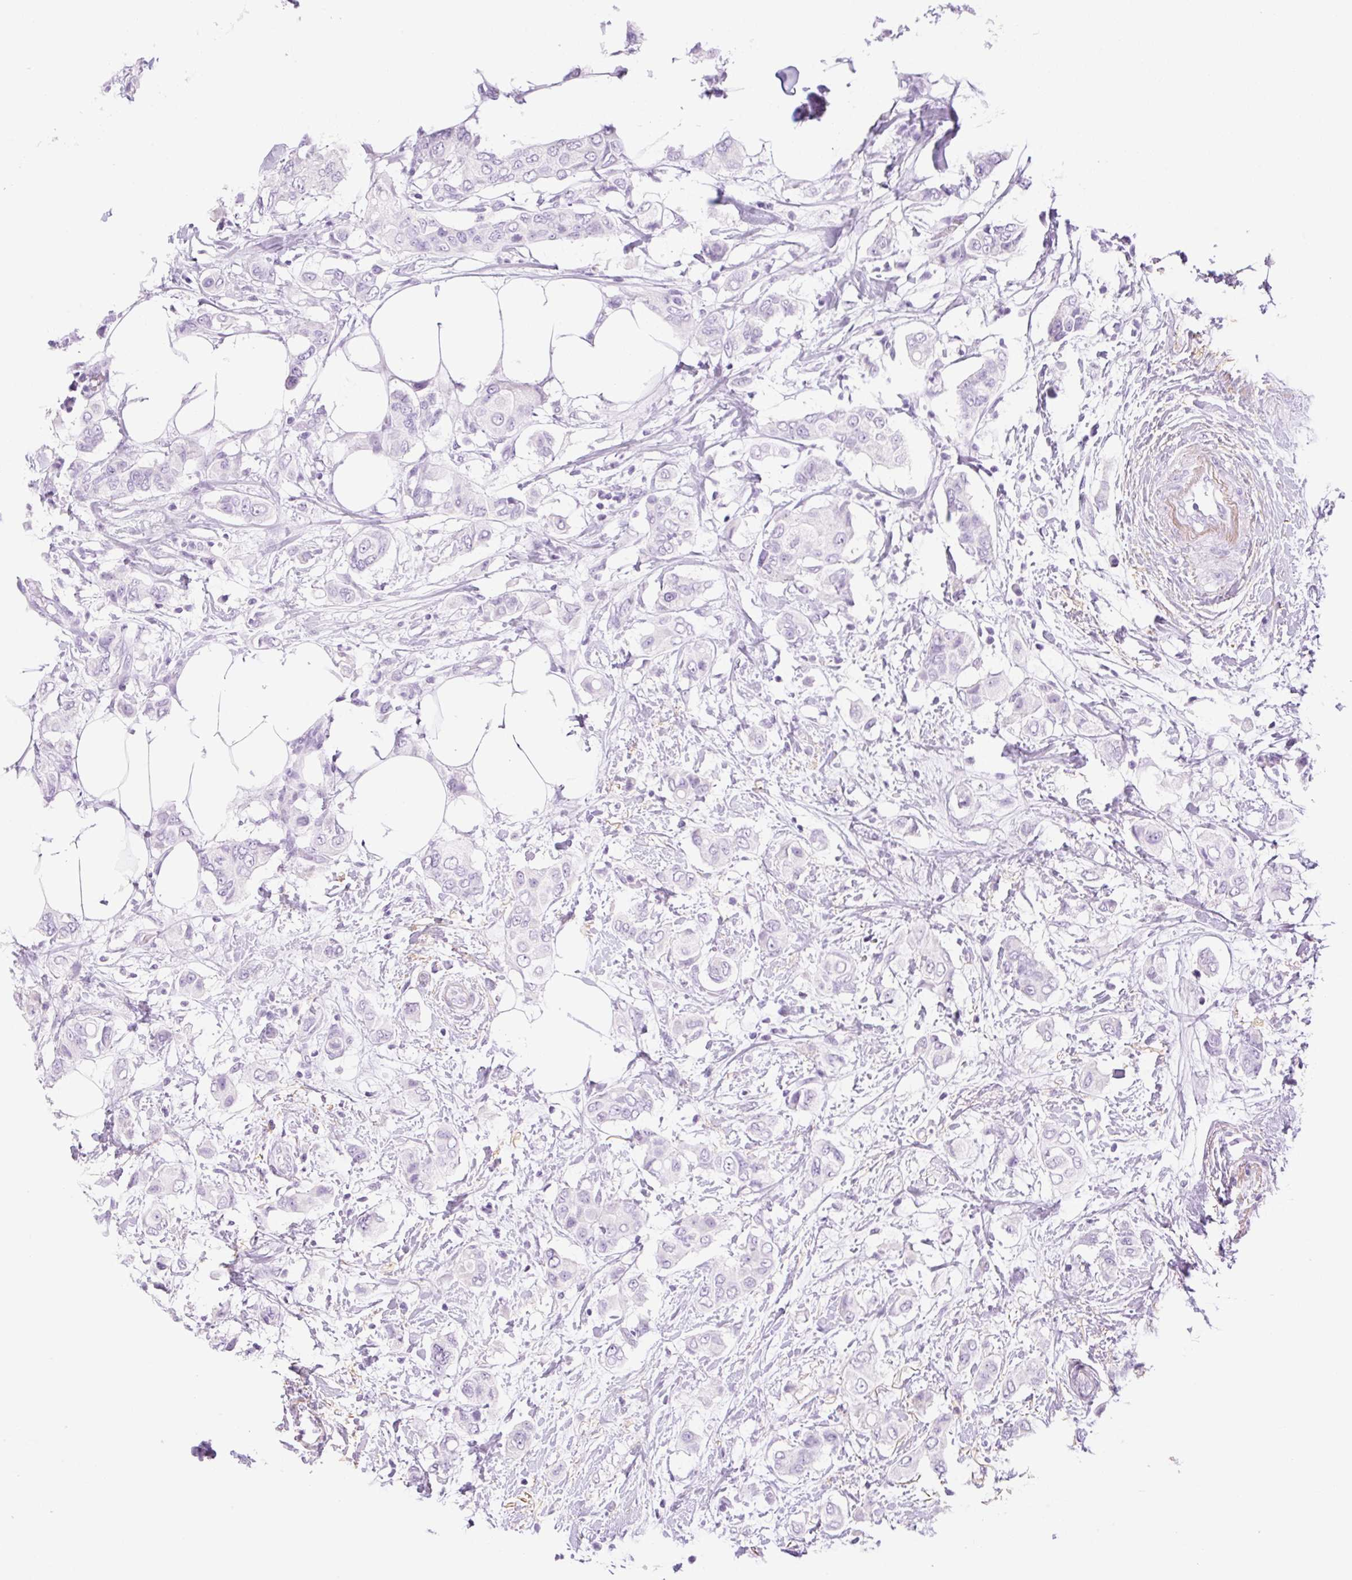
{"staining": {"intensity": "negative", "quantity": "none", "location": "none"}, "tissue": "breast cancer", "cell_type": "Tumor cells", "image_type": "cancer", "snomed": [{"axis": "morphology", "description": "Lobular carcinoma"}, {"axis": "topography", "description": "Breast"}], "caption": "Tumor cells are negative for brown protein staining in breast lobular carcinoma. (DAB (3,3'-diaminobenzidine) immunohistochemistry (IHC), high magnification).", "gene": "SP140L", "patient": {"sex": "female", "age": 51}}